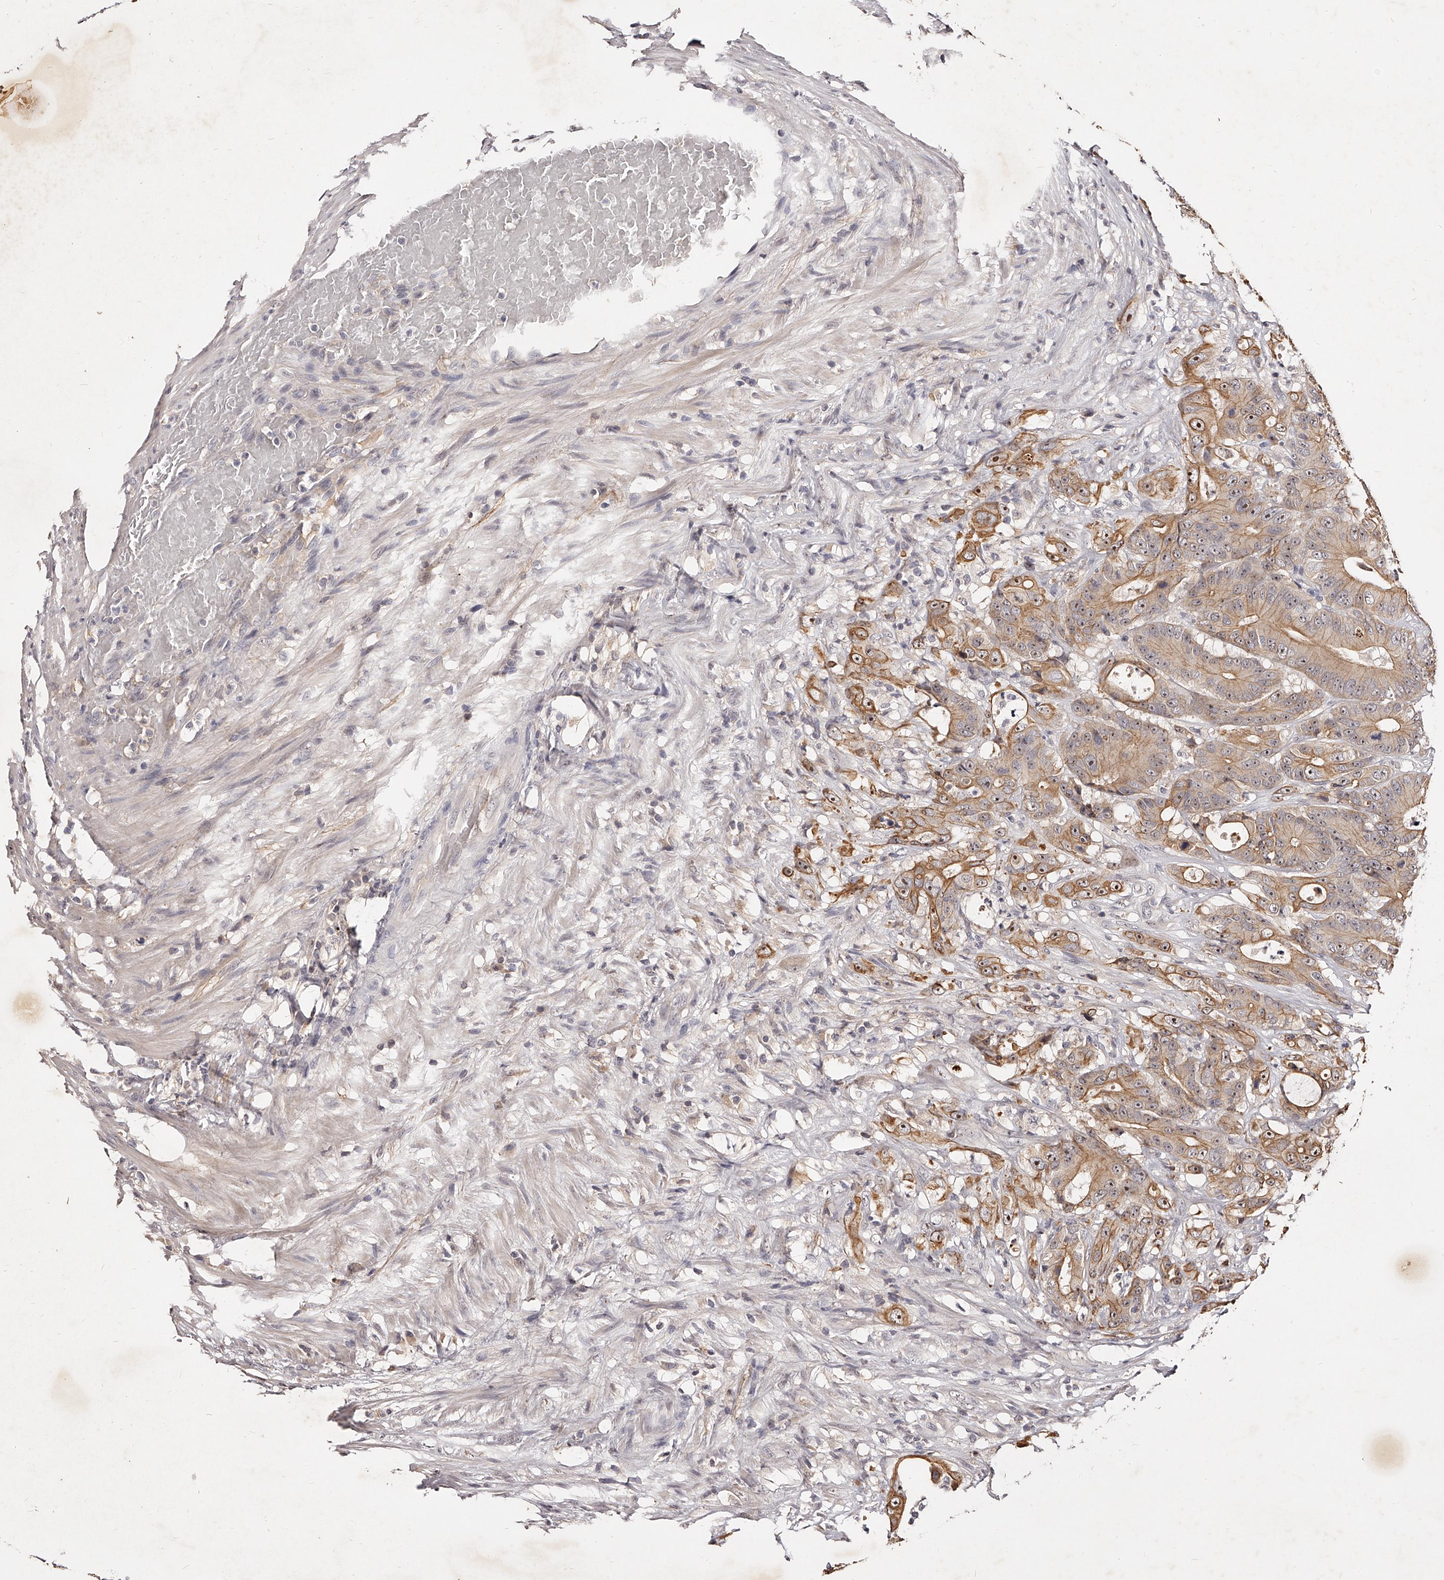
{"staining": {"intensity": "moderate", "quantity": ">75%", "location": "cytoplasmic/membranous,nuclear"}, "tissue": "colorectal cancer", "cell_type": "Tumor cells", "image_type": "cancer", "snomed": [{"axis": "morphology", "description": "Adenocarcinoma, NOS"}, {"axis": "topography", "description": "Colon"}], "caption": "Immunohistochemistry (IHC) histopathology image of colorectal cancer (adenocarcinoma) stained for a protein (brown), which shows medium levels of moderate cytoplasmic/membranous and nuclear staining in about >75% of tumor cells.", "gene": "PHACTR1", "patient": {"sex": "male", "age": 83}}